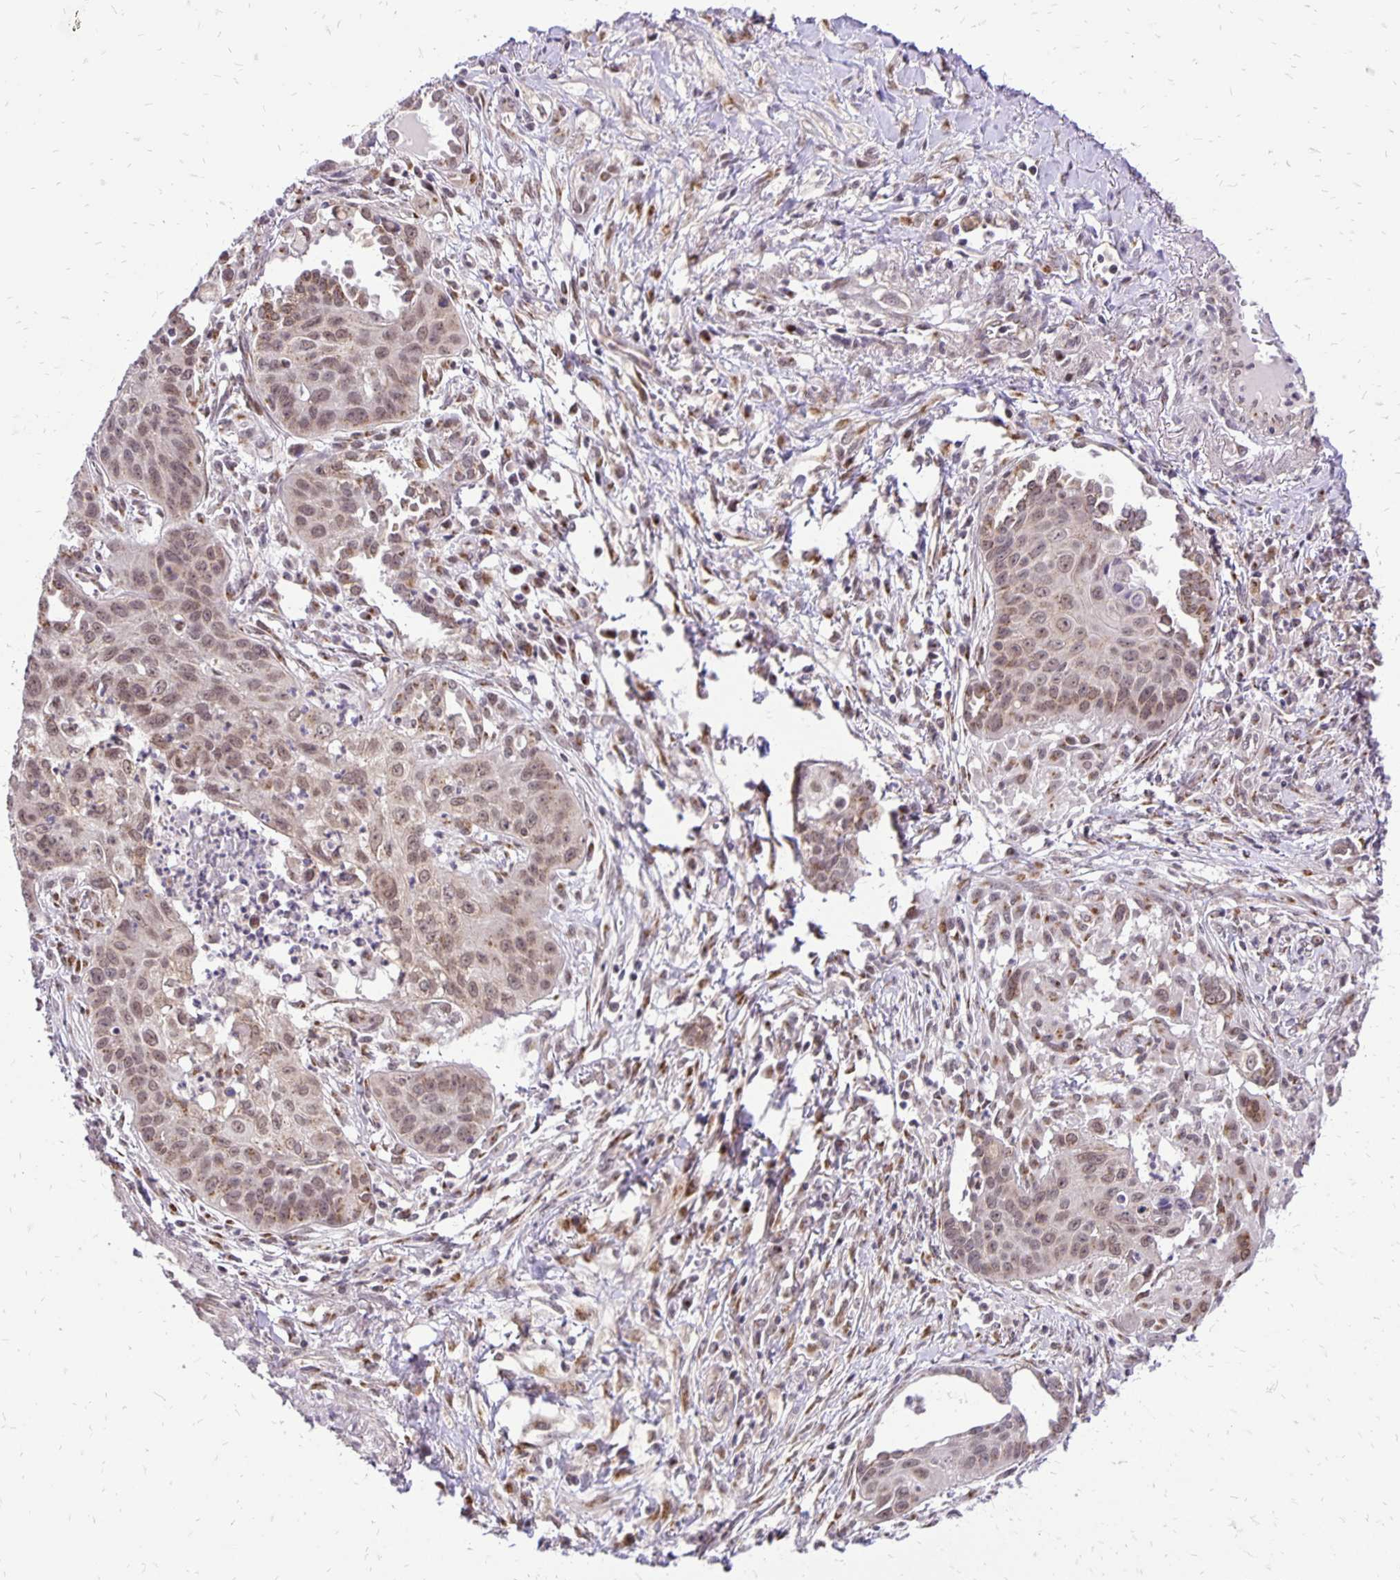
{"staining": {"intensity": "weak", "quantity": ">75%", "location": "nuclear"}, "tissue": "lung cancer", "cell_type": "Tumor cells", "image_type": "cancer", "snomed": [{"axis": "morphology", "description": "Squamous cell carcinoma, NOS"}, {"axis": "topography", "description": "Lung"}], "caption": "Approximately >75% of tumor cells in squamous cell carcinoma (lung) exhibit weak nuclear protein staining as visualized by brown immunohistochemical staining.", "gene": "GOLGA5", "patient": {"sex": "male", "age": 71}}